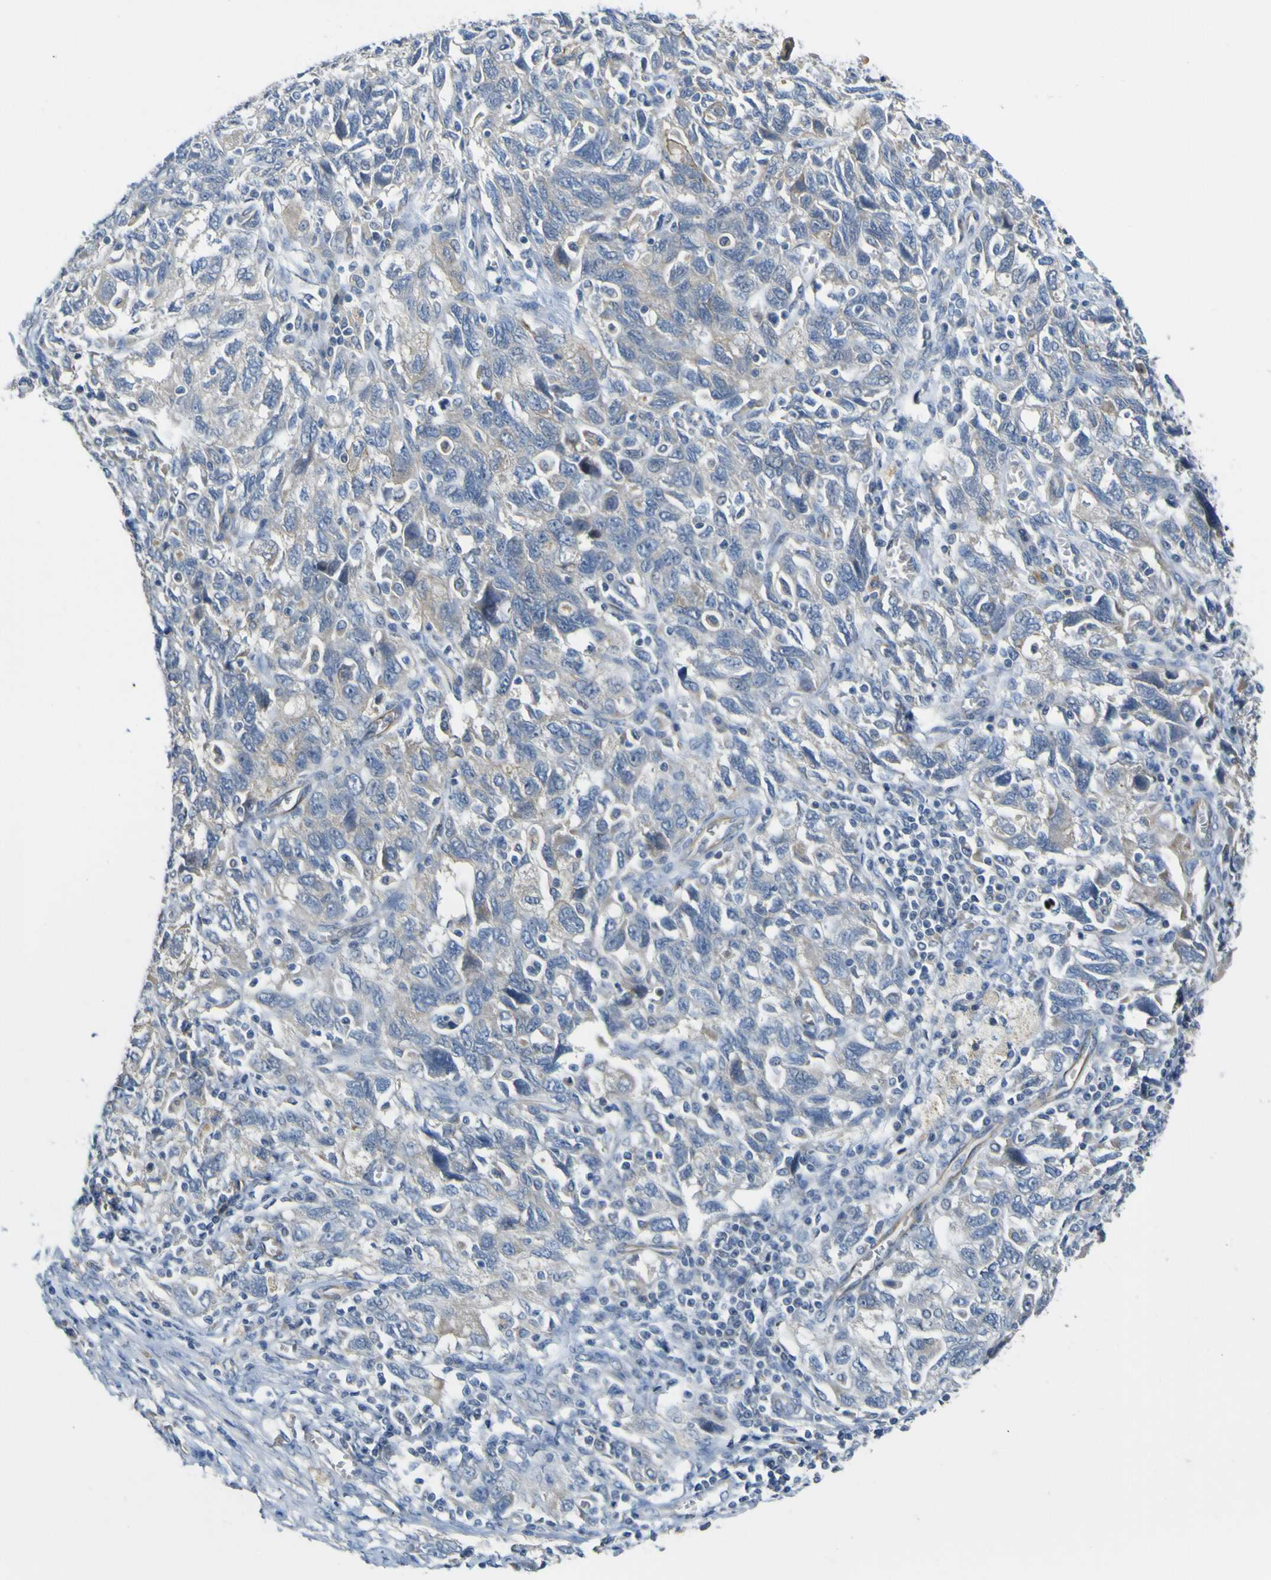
{"staining": {"intensity": "weak", "quantity": "<25%", "location": "cytoplasmic/membranous"}, "tissue": "ovarian cancer", "cell_type": "Tumor cells", "image_type": "cancer", "snomed": [{"axis": "morphology", "description": "Carcinoma, NOS"}, {"axis": "morphology", "description": "Cystadenocarcinoma, serous, NOS"}, {"axis": "topography", "description": "Ovary"}], "caption": "A histopathology image of human ovarian cancer is negative for staining in tumor cells.", "gene": "LDLR", "patient": {"sex": "female", "age": 69}}